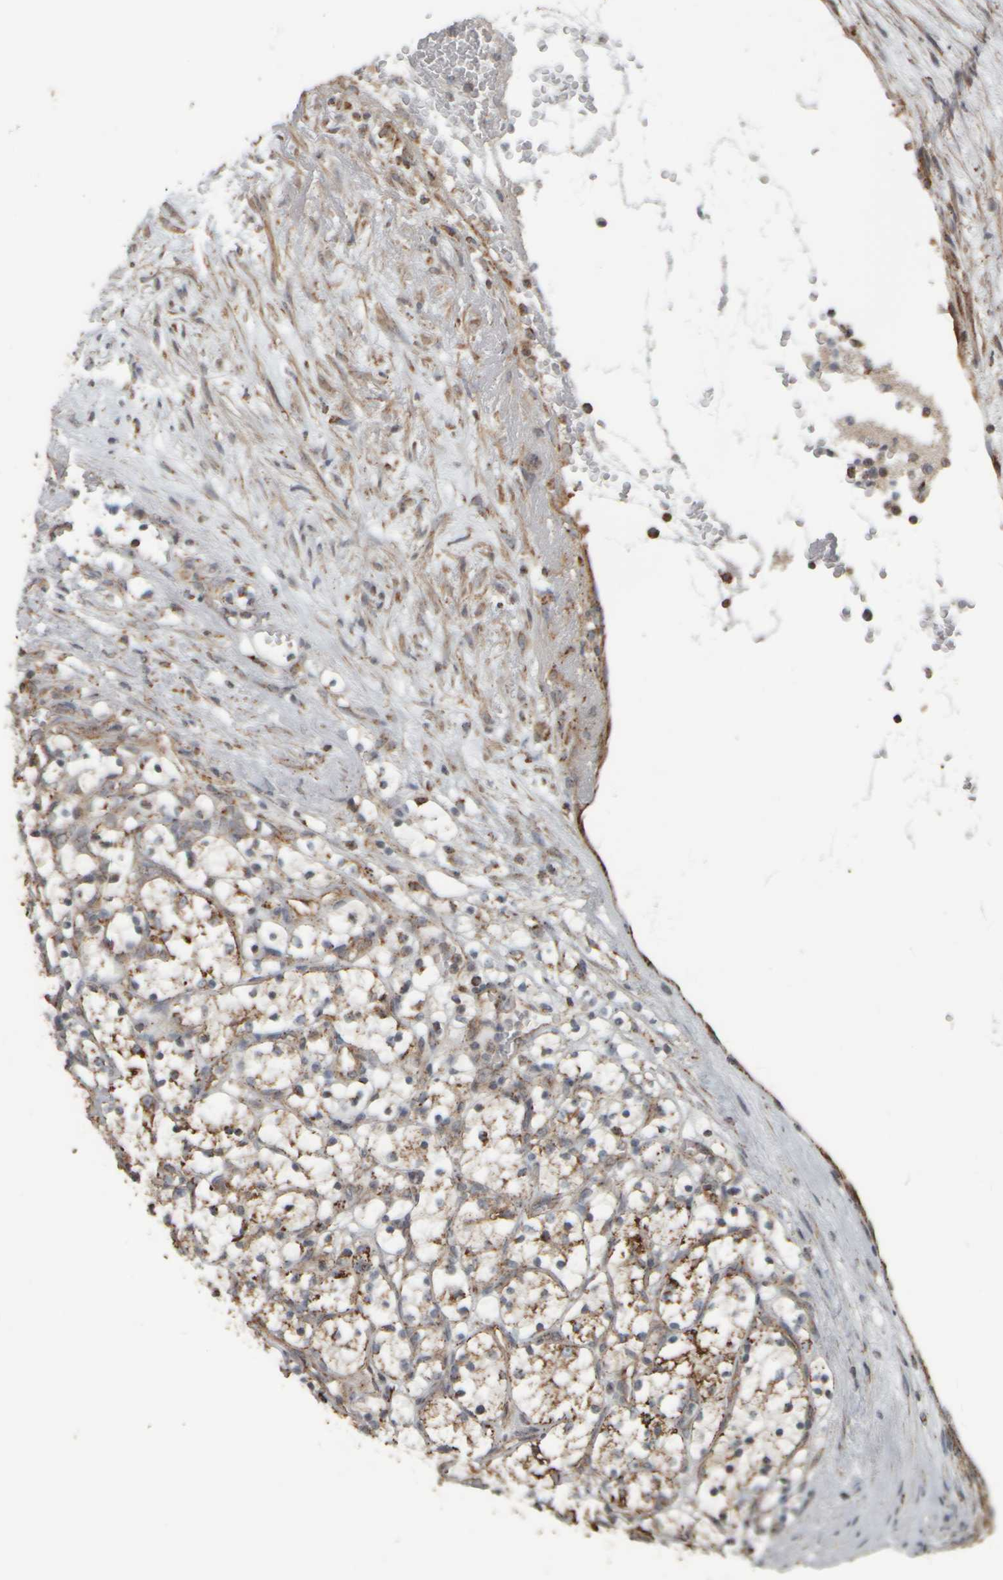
{"staining": {"intensity": "weak", "quantity": ">75%", "location": "cytoplasmic/membranous"}, "tissue": "renal cancer", "cell_type": "Tumor cells", "image_type": "cancer", "snomed": [{"axis": "morphology", "description": "Adenocarcinoma, NOS"}, {"axis": "topography", "description": "Kidney"}], "caption": "Immunohistochemistry (DAB (3,3'-diaminobenzidine)) staining of human renal cancer (adenocarcinoma) displays weak cytoplasmic/membranous protein staining in approximately >75% of tumor cells.", "gene": "APBB2", "patient": {"sex": "female", "age": 69}}